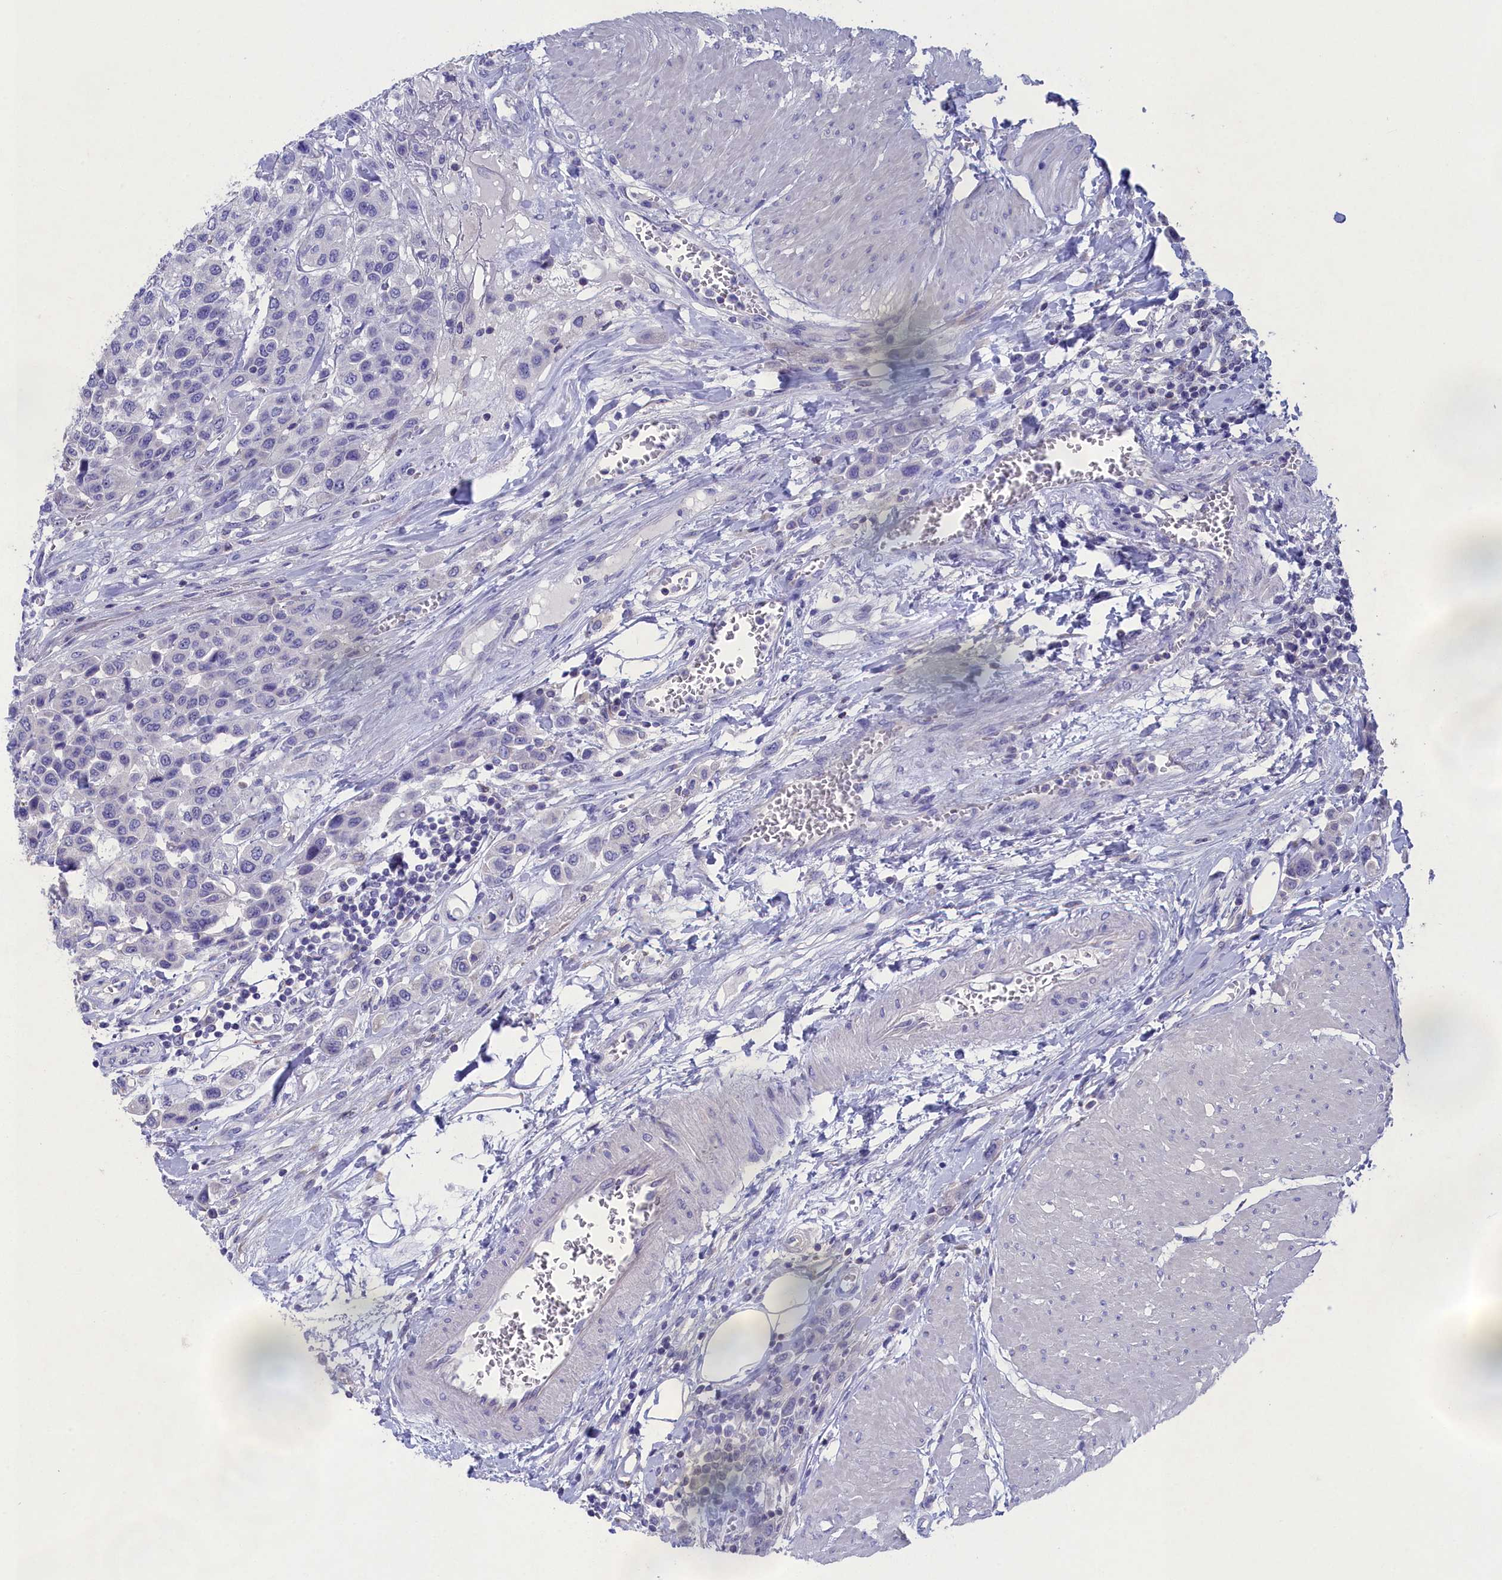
{"staining": {"intensity": "negative", "quantity": "none", "location": "none"}, "tissue": "urothelial cancer", "cell_type": "Tumor cells", "image_type": "cancer", "snomed": [{"axis": "morphology", "description": "Urothelial carcinoma, High grade"}, {"axis": "topography", "description": "Urinary bladder"}], "caption": "This photomicrograph is of urothelial cancer stained with immunohistochemistry (IHC) to label a protein in brown with the nuclei are counter-stained blue. There is no staining in tumor cells.", "gene": "PRDM12", "patient": {"sex": "male", "age": 50}}